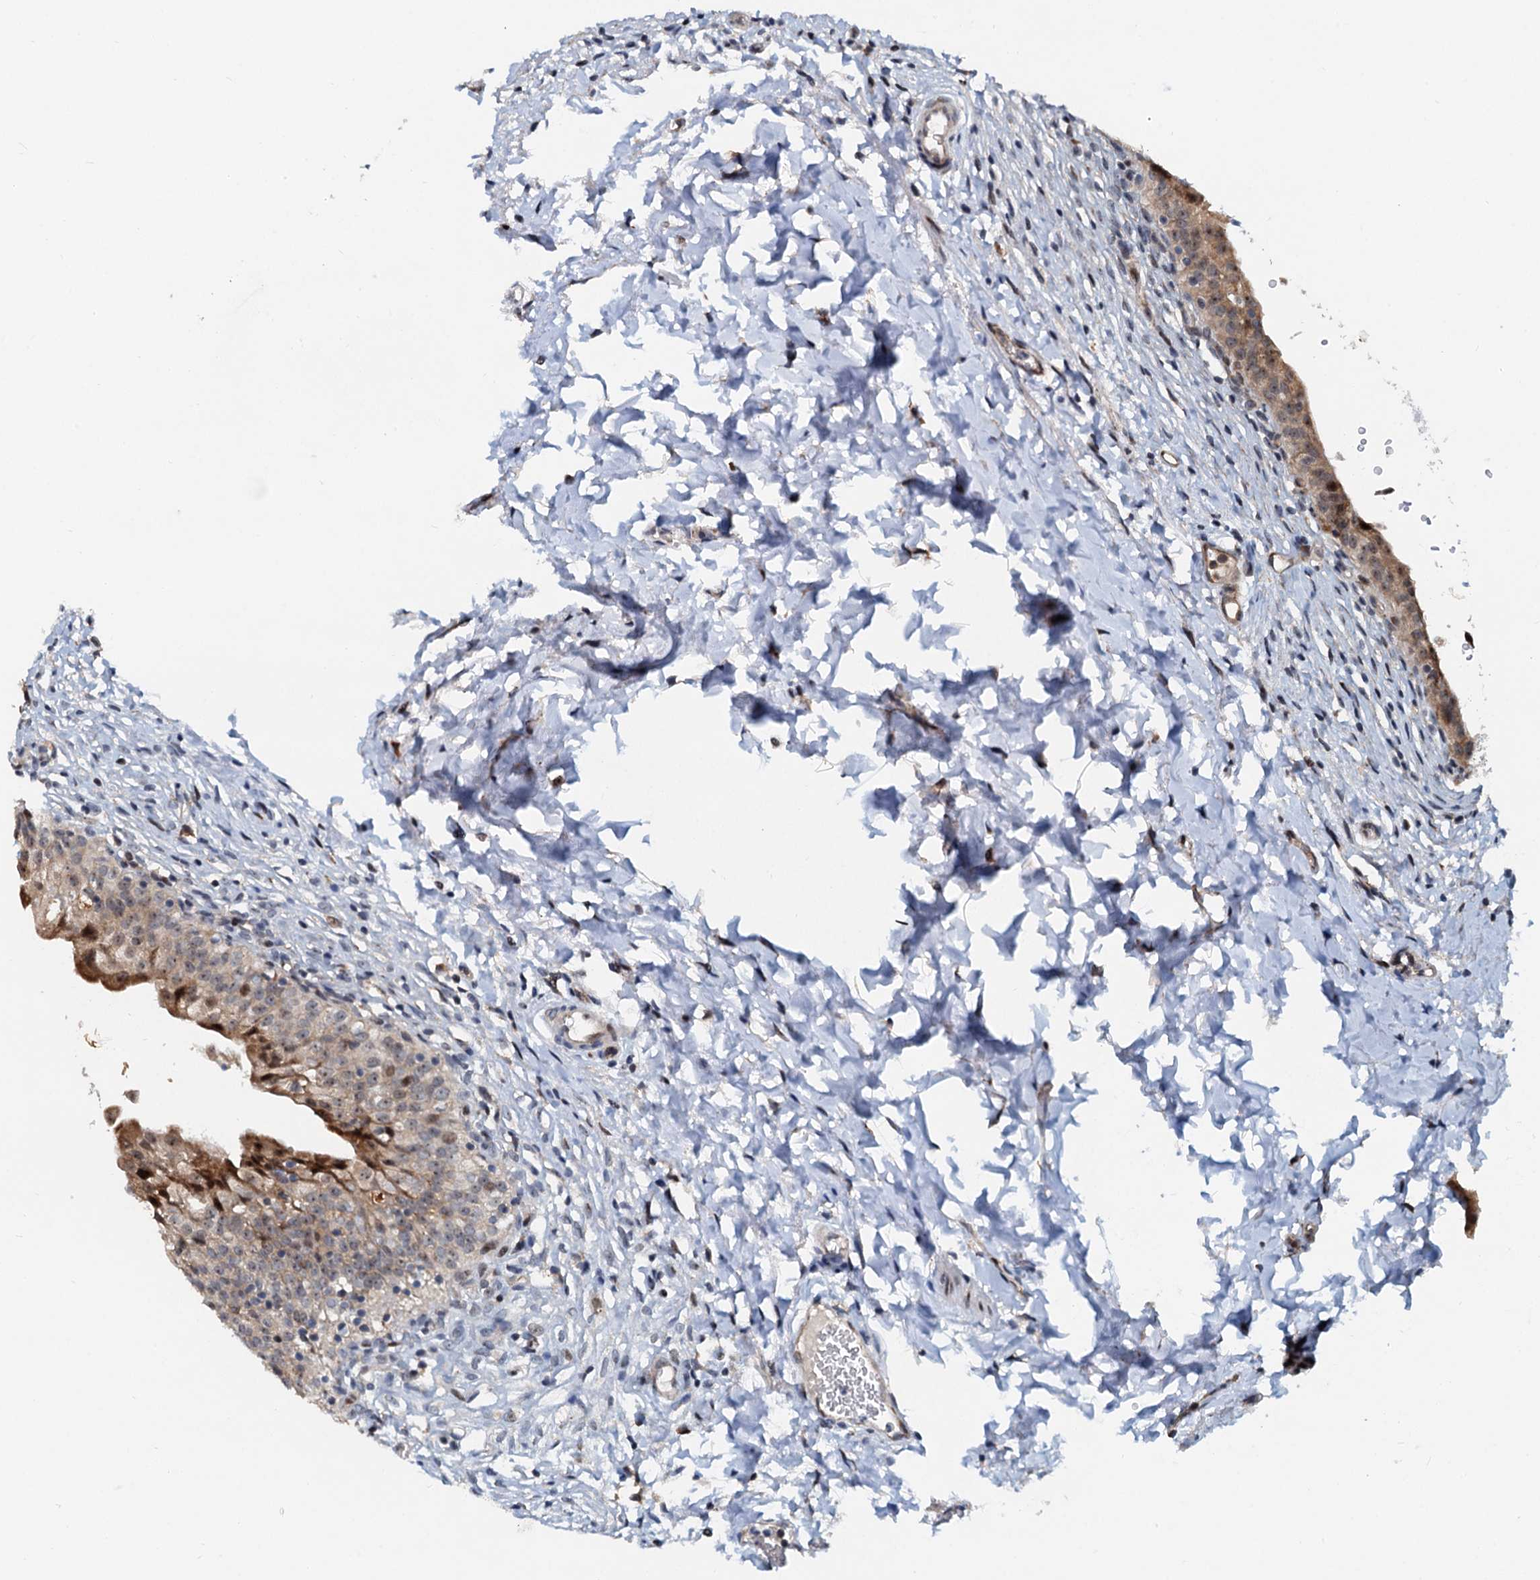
{"staining": {"intensity": "moderate", "quantity": "25%-75%", "location": "cytoplasmic/membranous"}, "tissue": "urinary bladder", "cell_type": "Urothelial cells", "image_type": "normal", "snomed": [{"axis": "morphology", "description": "Normal tissue, NOS"}, {"axis": "topography", "description": "Urinary bladder"}], "caption": "High-power microscopy captured an immunohistochemistry (IHC) photomicrograph of benign urinary bladder, revealing moderate cytoplasmic/membranous staining in about 25%-75% of urothelial cells.", "gene": "DNAJC21", "patient": {"sex": "male", "age": 55}}